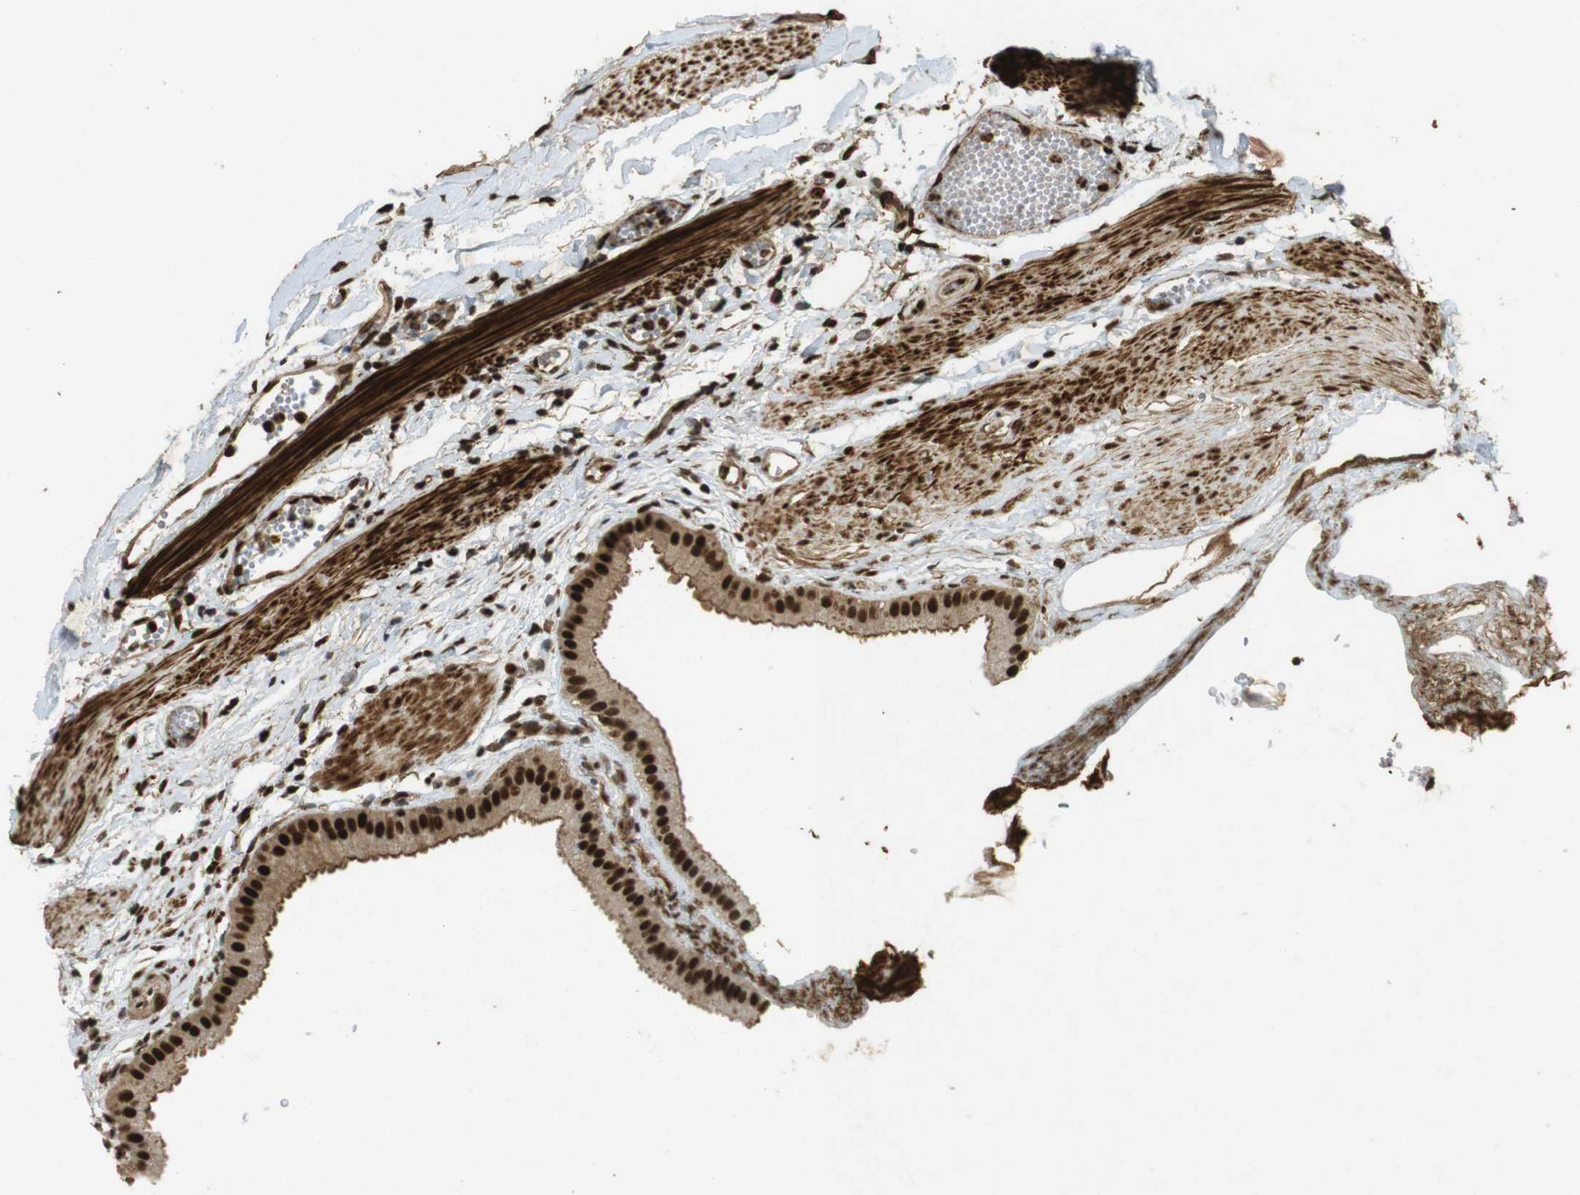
{"staining": {"intensity": "strong", "quantity": ">75%", "location": "cytoplasmic/membranous,nuclear"}, "tissue": "gallbladder", "cell_type": "Glandular cells", "image_type": "normal", "snomed": [{"axis": "morphology", "description": "Normal tissue, NOS"}, {"axis": "topography", "description": "Gallbladder"}], "caption": "Gallbladder stained for a protein (brown) shows strong cytoplasmic/membranous,nuclear positive positivity in approximately >75% of glandular cells.", "gene": "GATA4", "patient": {"sex": "female", "age": 64}}